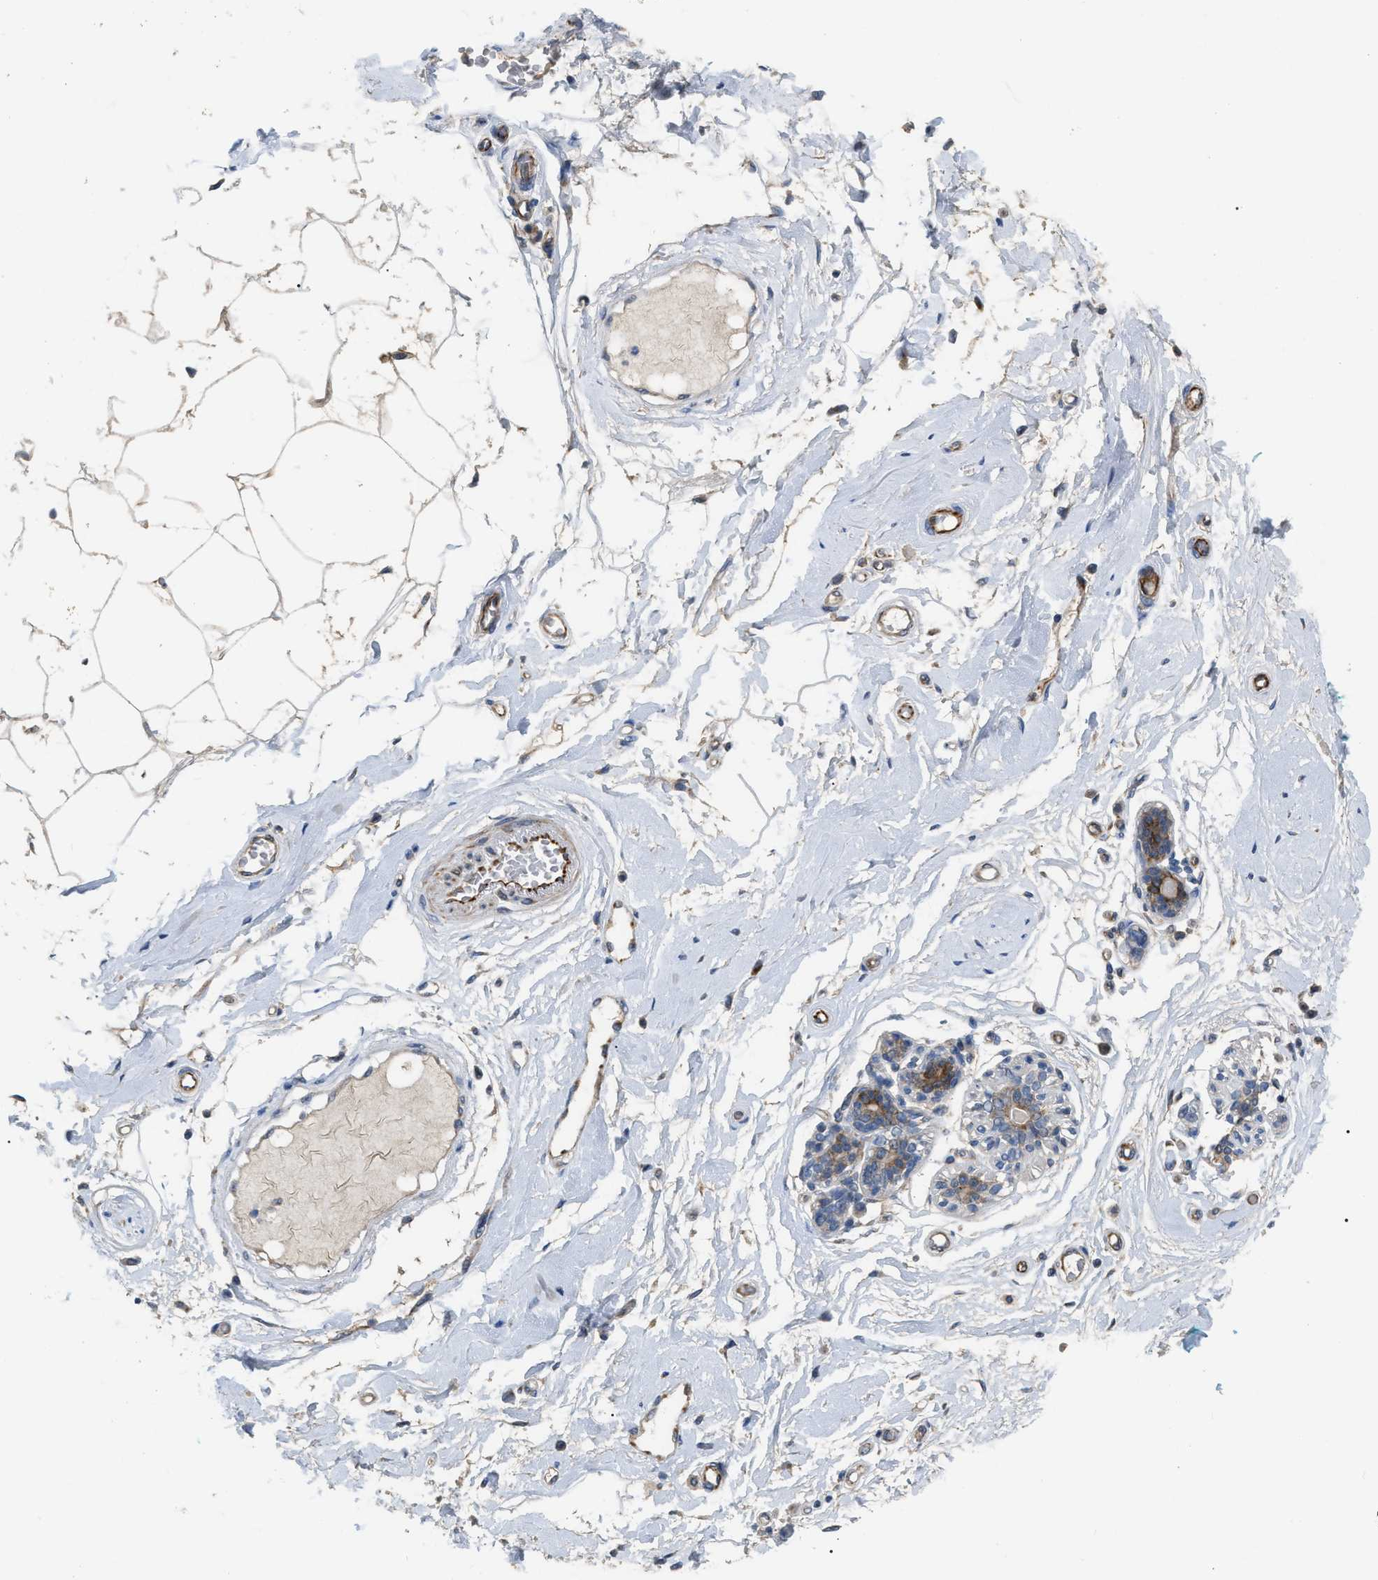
{"staining": {"intensity": "weak", "quantity": "25%-75%", "location": "cytoplasmic/membranous"}, "tissue": "breast", "cell_type": "Adipocytes", "image_type": "normal", "snomed": [{"axis": "morphology", "description": "Normal tissue, NOS"}, {"axis": "morphology", "description": "Lobular carcinoma"}, {"axis": "topography", "description": "Breast"}], "caption": "Normal breast exhibits weak cytoplasmic/membranous expression in about 25%-75% of adipocytes, visualized by immunohistochemistry.", "gene": "DHX58", "patient": {"sex": "female", "age": 59}}